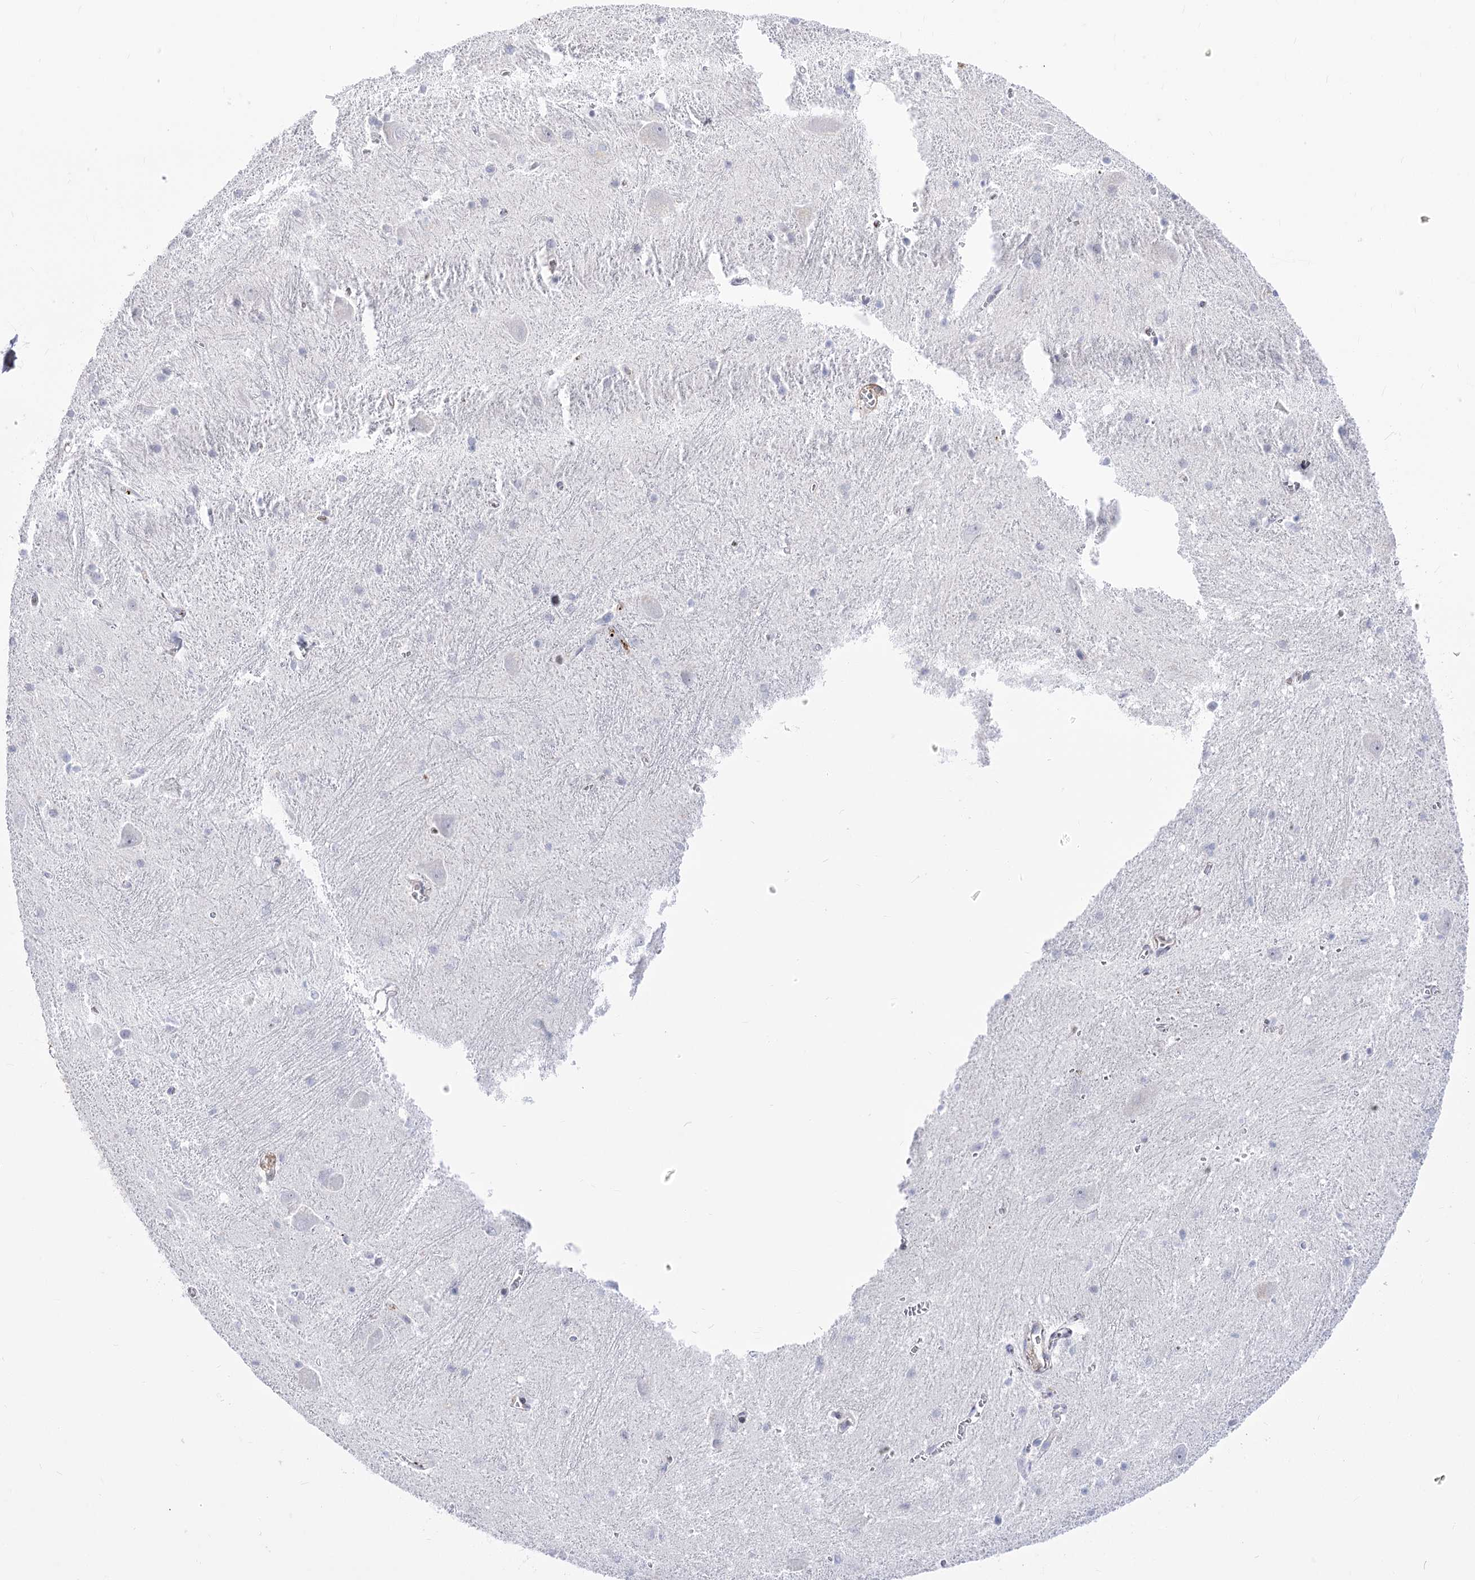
{"staining": {"intensity": "negative", "quantity": "none", "location": "none"}, "tissue": "caudate", "cell_type": "Glial cells", "image_type": "normal", "snomed": [{"axis": "morphology", "description": "Normal tissue, NOS"}, {"axis": "topography", "description": "Lateral ventricle wall"}], "caption": "An IHC micrograph of normal caudate is shown. There is no staining in glial cells of caudate.", "gene": "ANKRD23", "patient": {"sex": "male", "age": 37}}